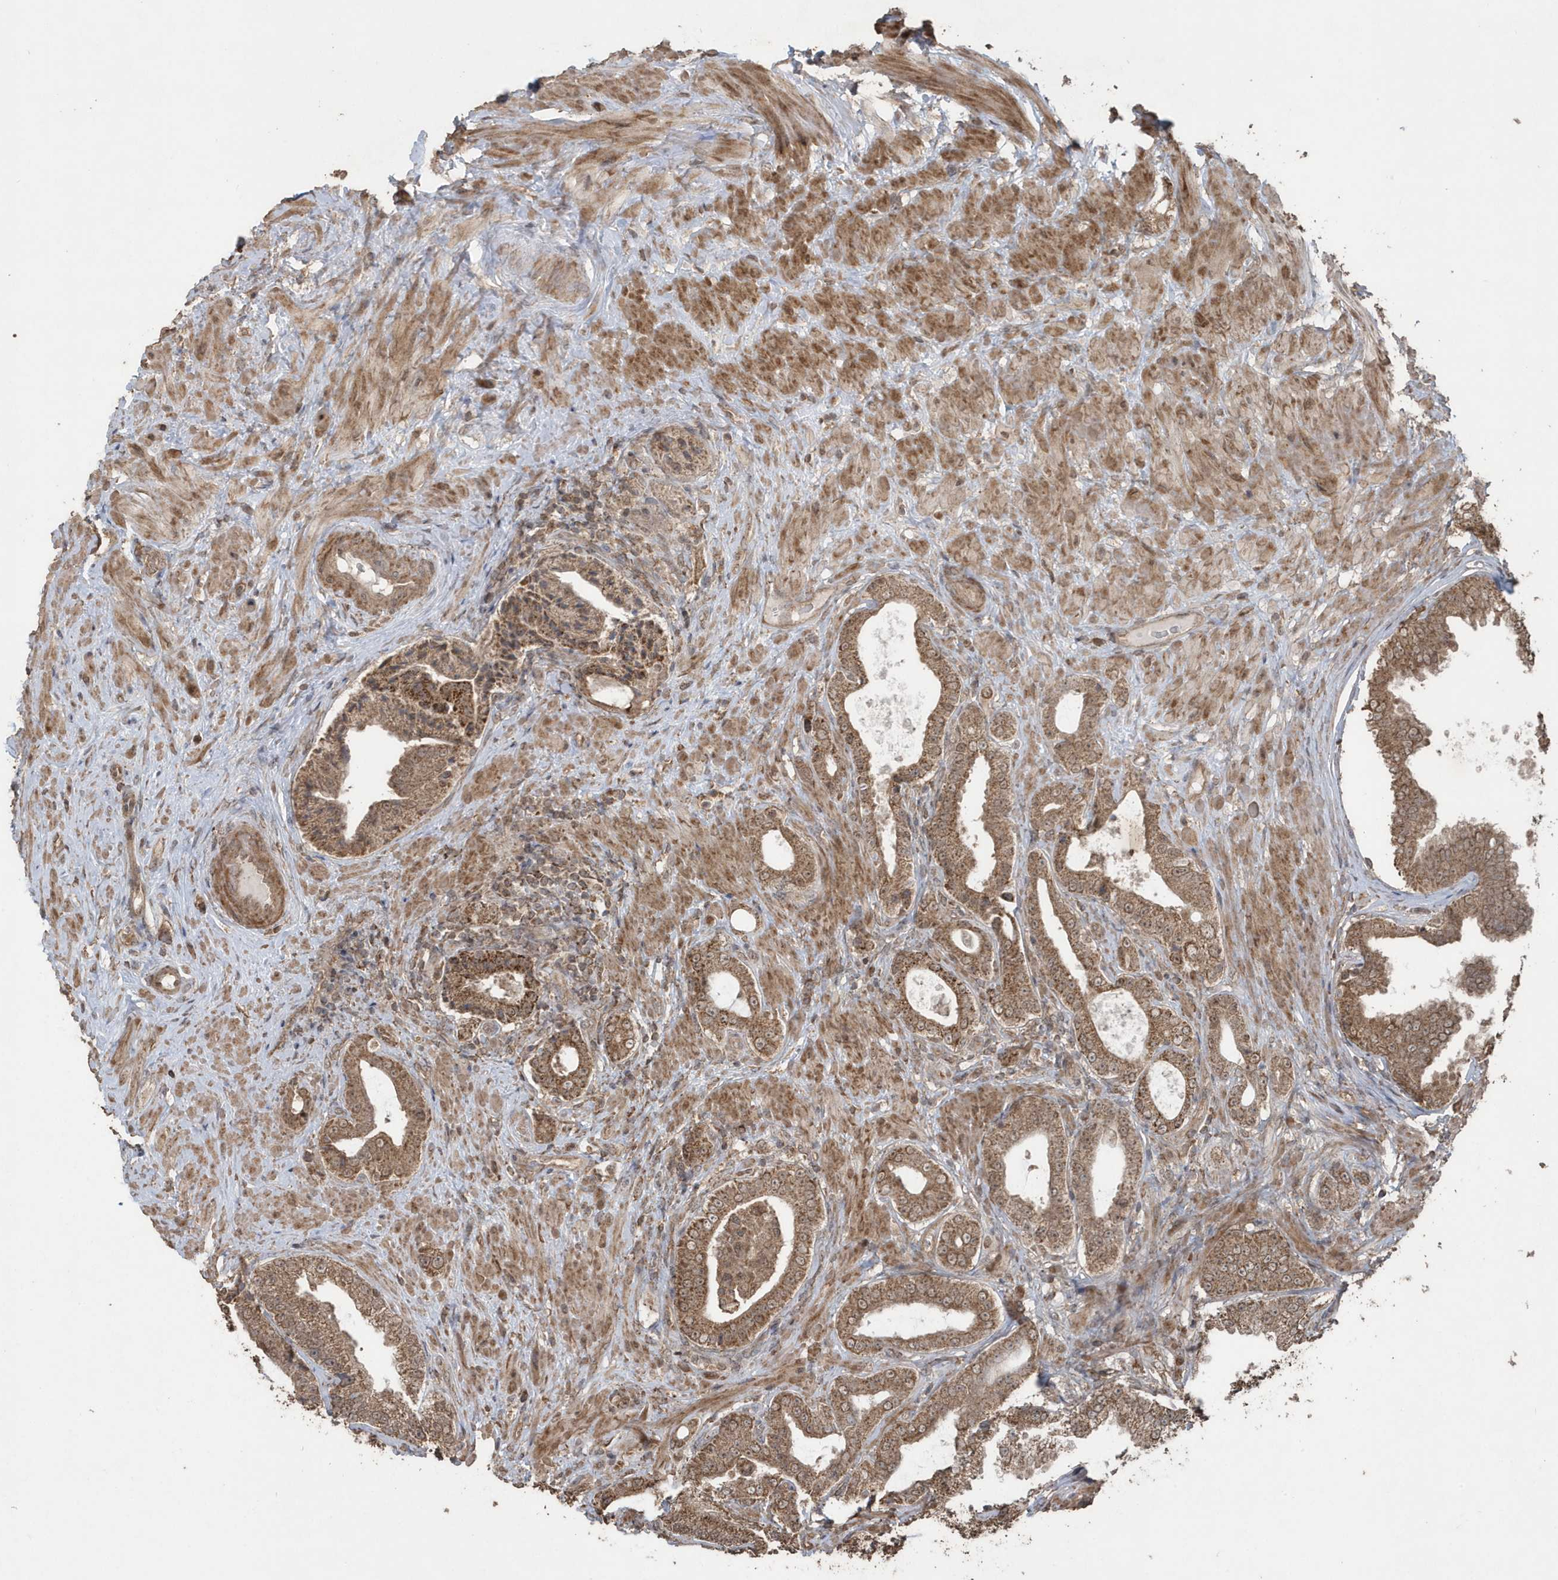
{"staining": {"intensity": "moderate", "quantity": ">75%", "location": "cytoplasmic/membranous"}, "tissue": "prostate cancer", "cell_type": "Tumor cells", "image_type": "cancer", "snomed": [{"axis": "morphology", "description": "Adenocarcinoma, Low grade"}, {"axis": "topography", "description": "Prostate"}], "caption": "There is medium levels of moderate cytoplasmic/membranous staining in tumor cells of prostate cancer (low-grade adenocarcinoma), as demonstrated by immunohistochemical staining (brown color).", "gene": "PAXBP1", "patient": {"sex": "male", "age": 63}}